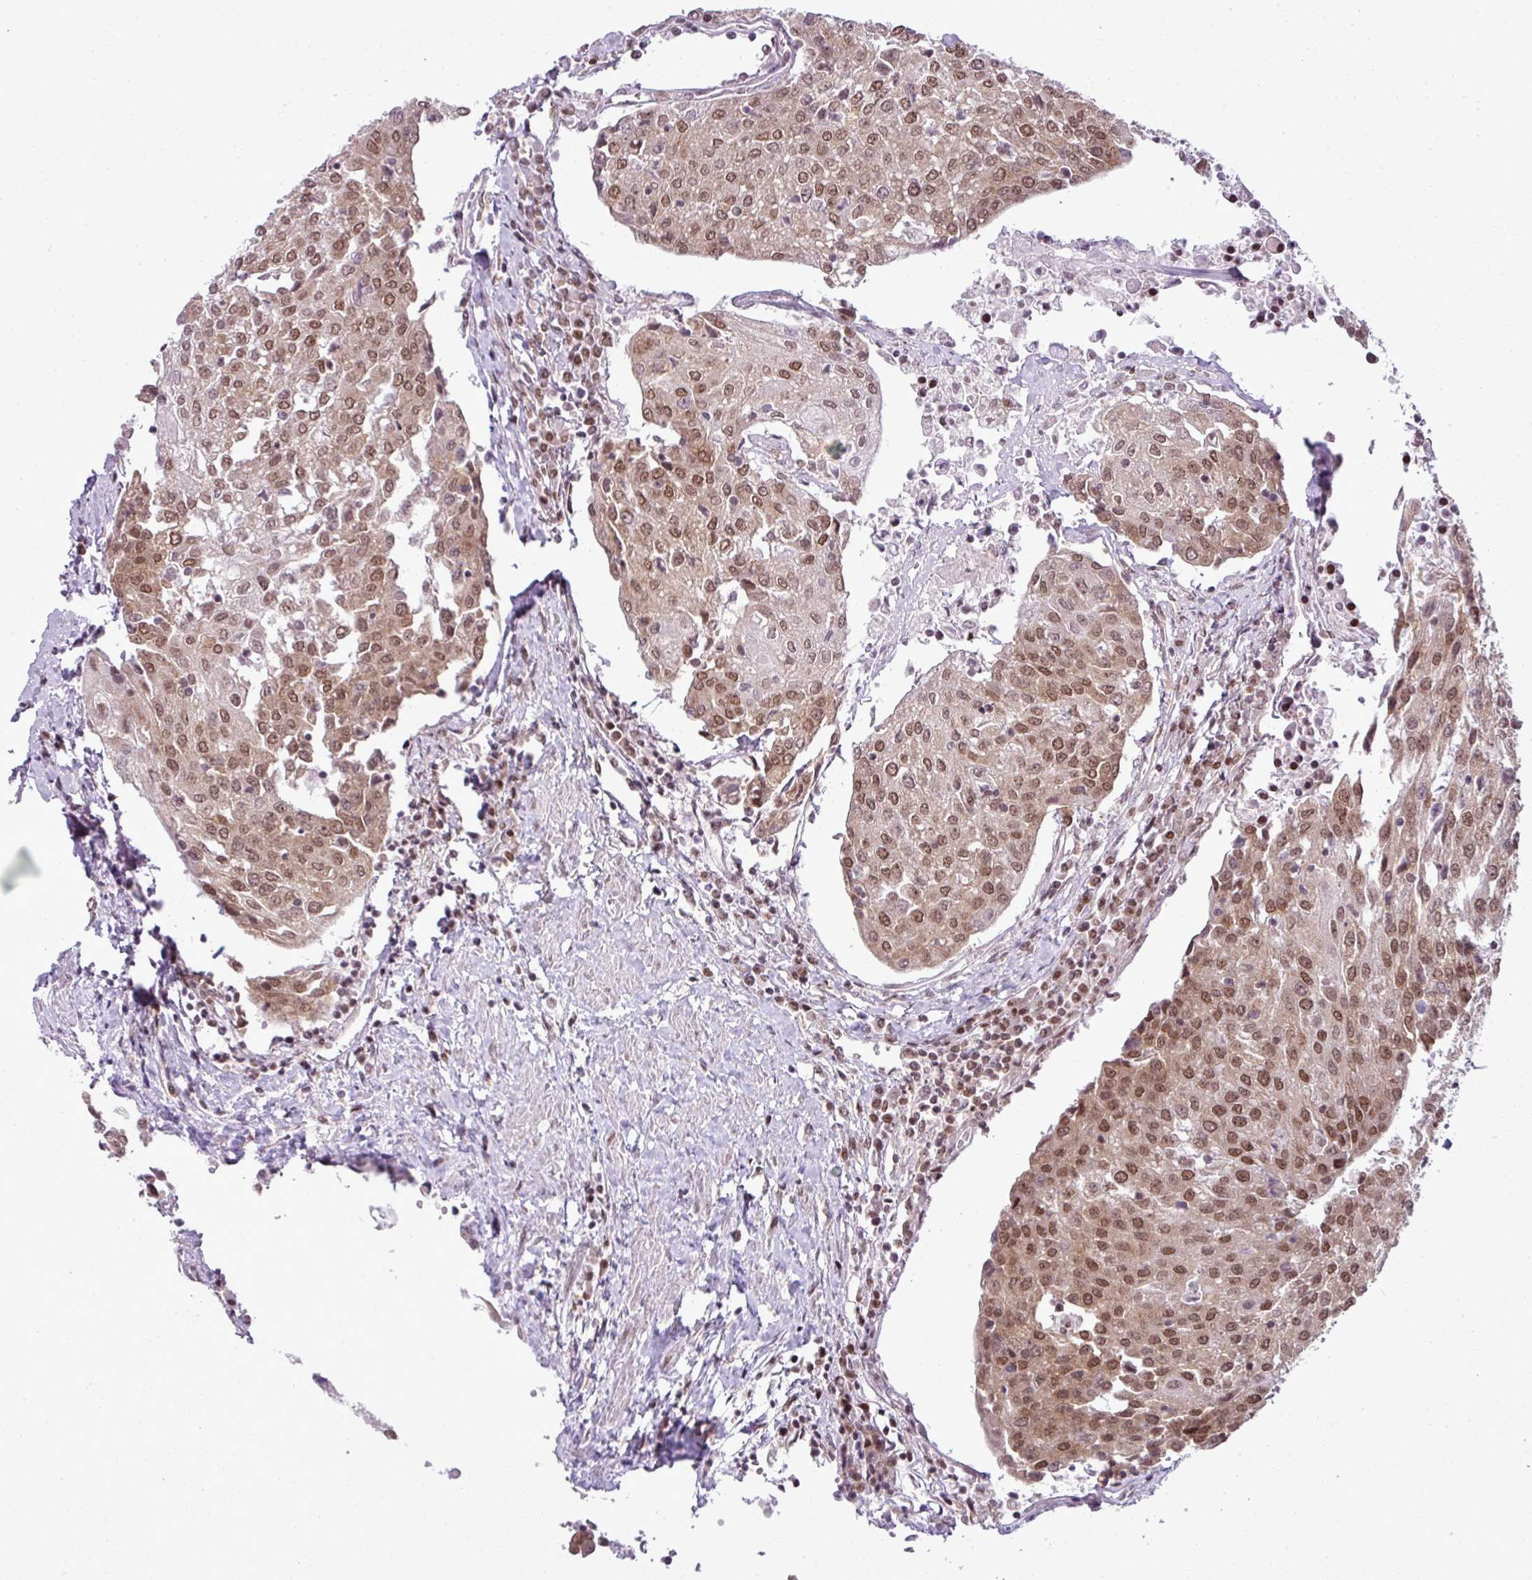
{"staining": {"intensity": "moderate", "quantity": ">75%", "location": "nuclear"}, "tissue": "urothelial cancer", "cell_type": "Tumor cells", "image_type": "cancer", "snomed": [{"axis": "morphology", "description": "Urothelial carcinoma, High grade"}, {"axis": "topography", "description": "Urinary bladder"}], "caption": "IHC of human urothelial cancer exhibits medium levels of moderate nuclear staining in approximately >75% of tumor cells. Immunohistochemistry stains the protein of interest in brown and the nuclei are stained blue.", "gene": "ARL6IP4", "patient": {"sex": "female", "age": 85}}